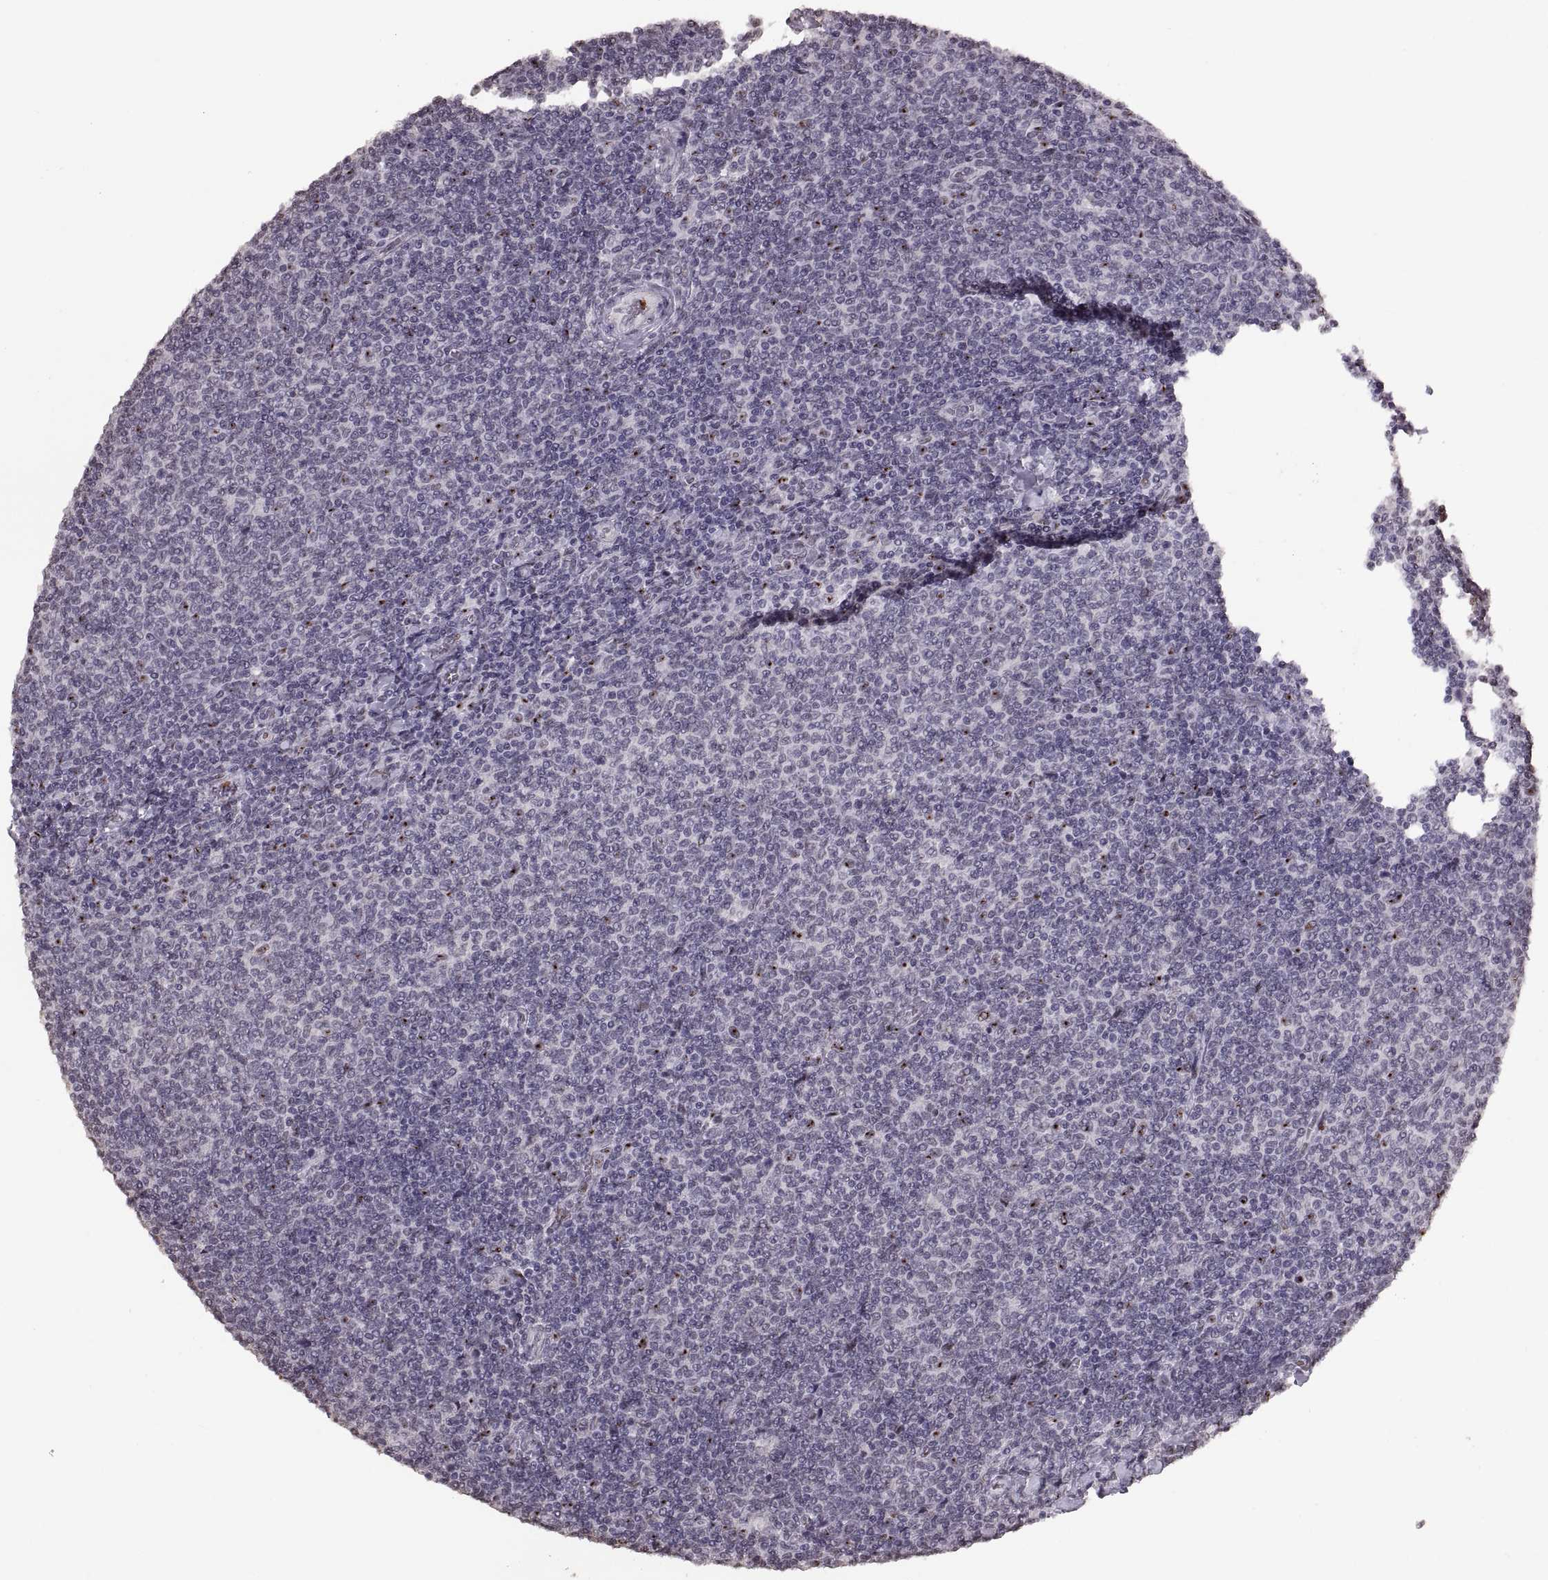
{"staining": {"intensity": "negative", "quantity": "none", "location": "none"}, "tissue": "lymphoma", "cell_type": "Tumor cells", "image_type": "cancer", "snomed": [{"axis": "morphology", "description": "Malignant lymphoma, non-Hodgkin's type, Low grade"}, {"axis": "topography", "description": "Lymph node"}], "caption": "Protein analysis of lymphoma exhibits no significant expression in tumor cells.", "gene": "PALS1", "patient": {"sex": "male", "age": 52}}